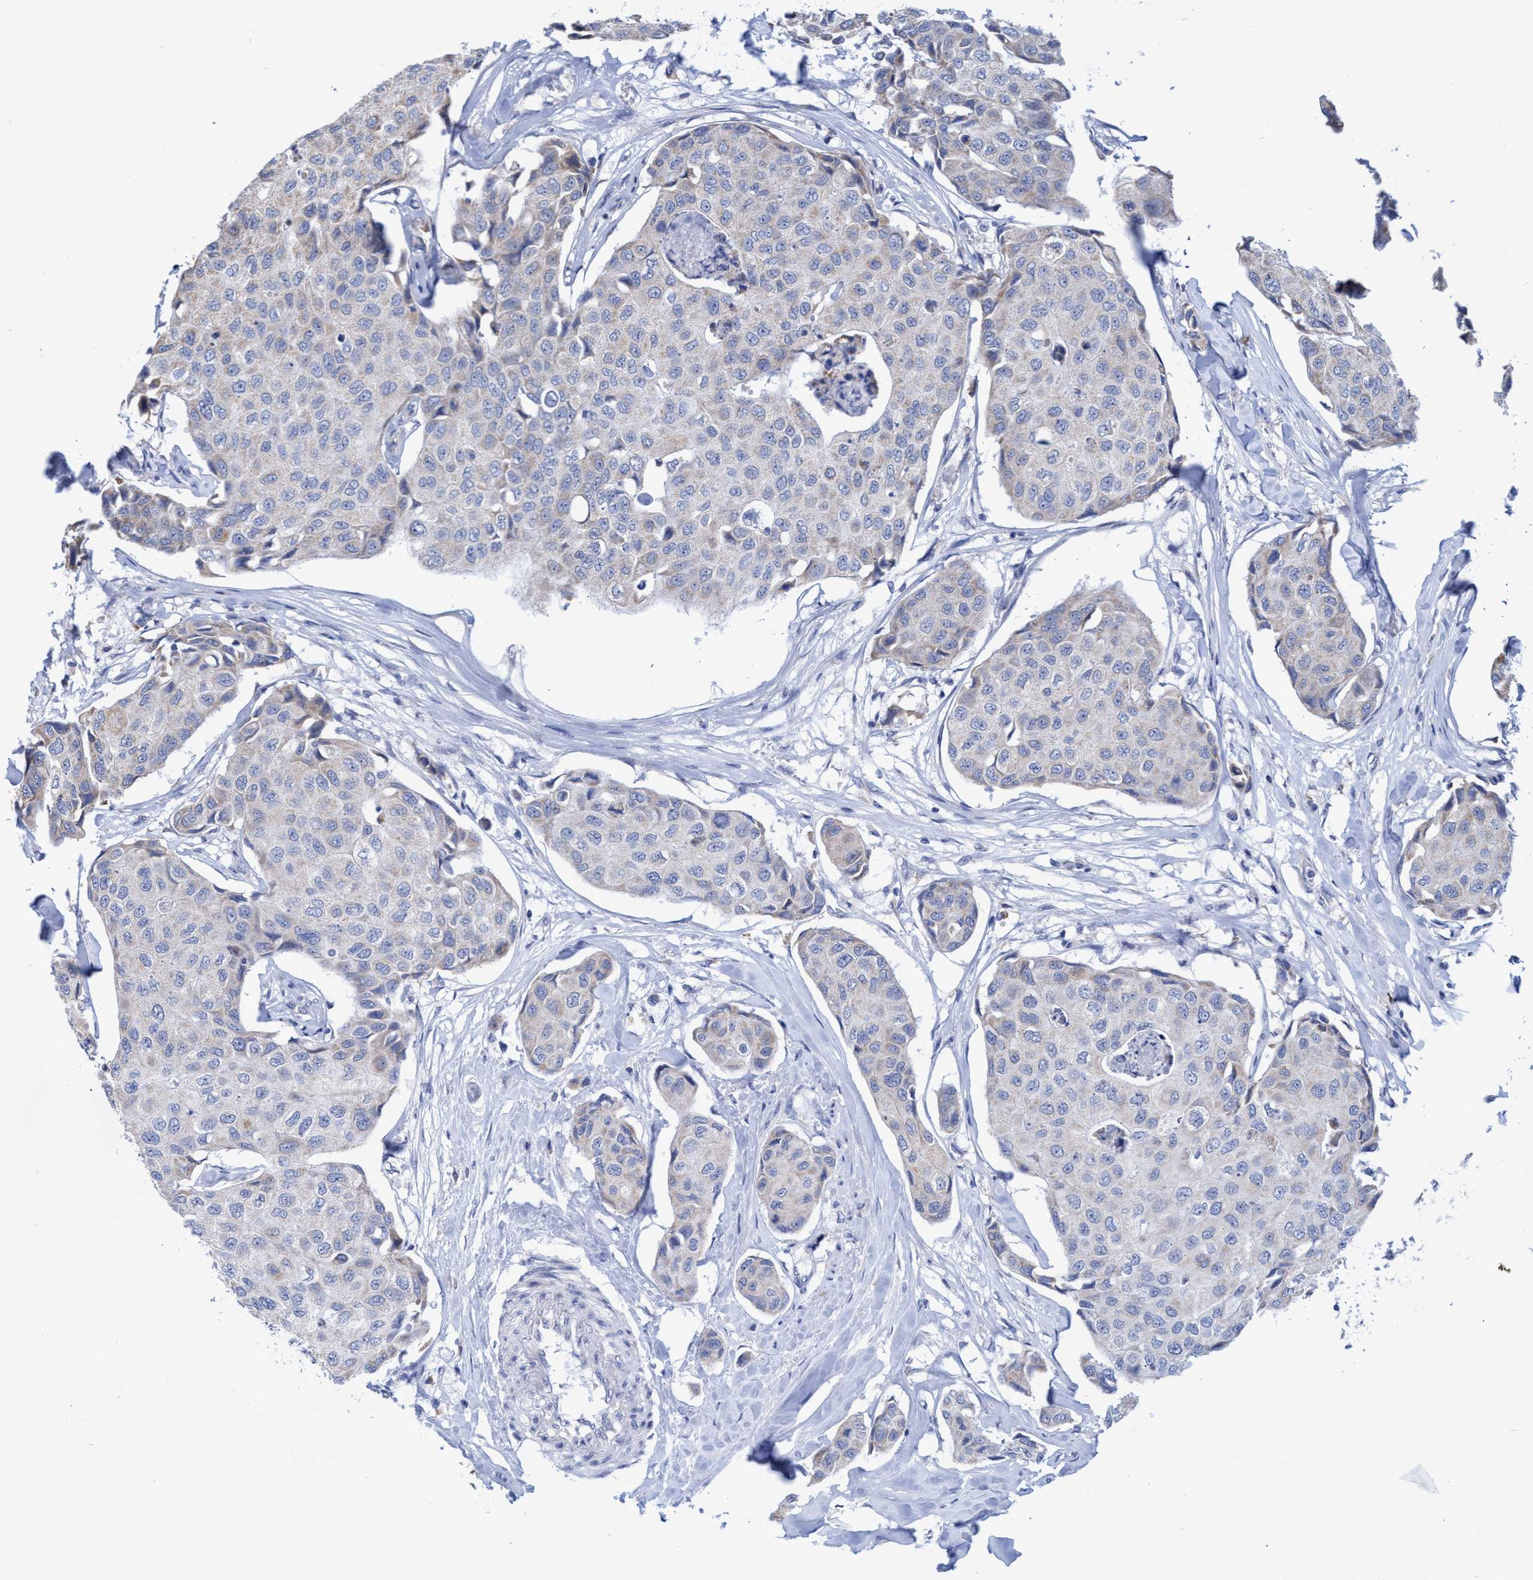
{"staining": {"intensity": "weak", "quantity": "25%-75%", "location": "cytoplasmic/membranous"}, "tissue": "breast cancer", "cell_type": "Tumor cells", "image_type": "cancer", "snomed": [{"axis": "morphology", "description": "Duct carcinoma"}, {"axis": "topography", "description": "Breast"}], "caption": "High-power microscopy captured an immunohistochemistry (IHC) photomicrograph of infiltrating ductal carcinoma (breast), revealing weak cytoplasmic/membranous staining in about 25%-75% of tumor cells.", "gene": "NAT16", "patient": {"sex": "female", "age": 80}}